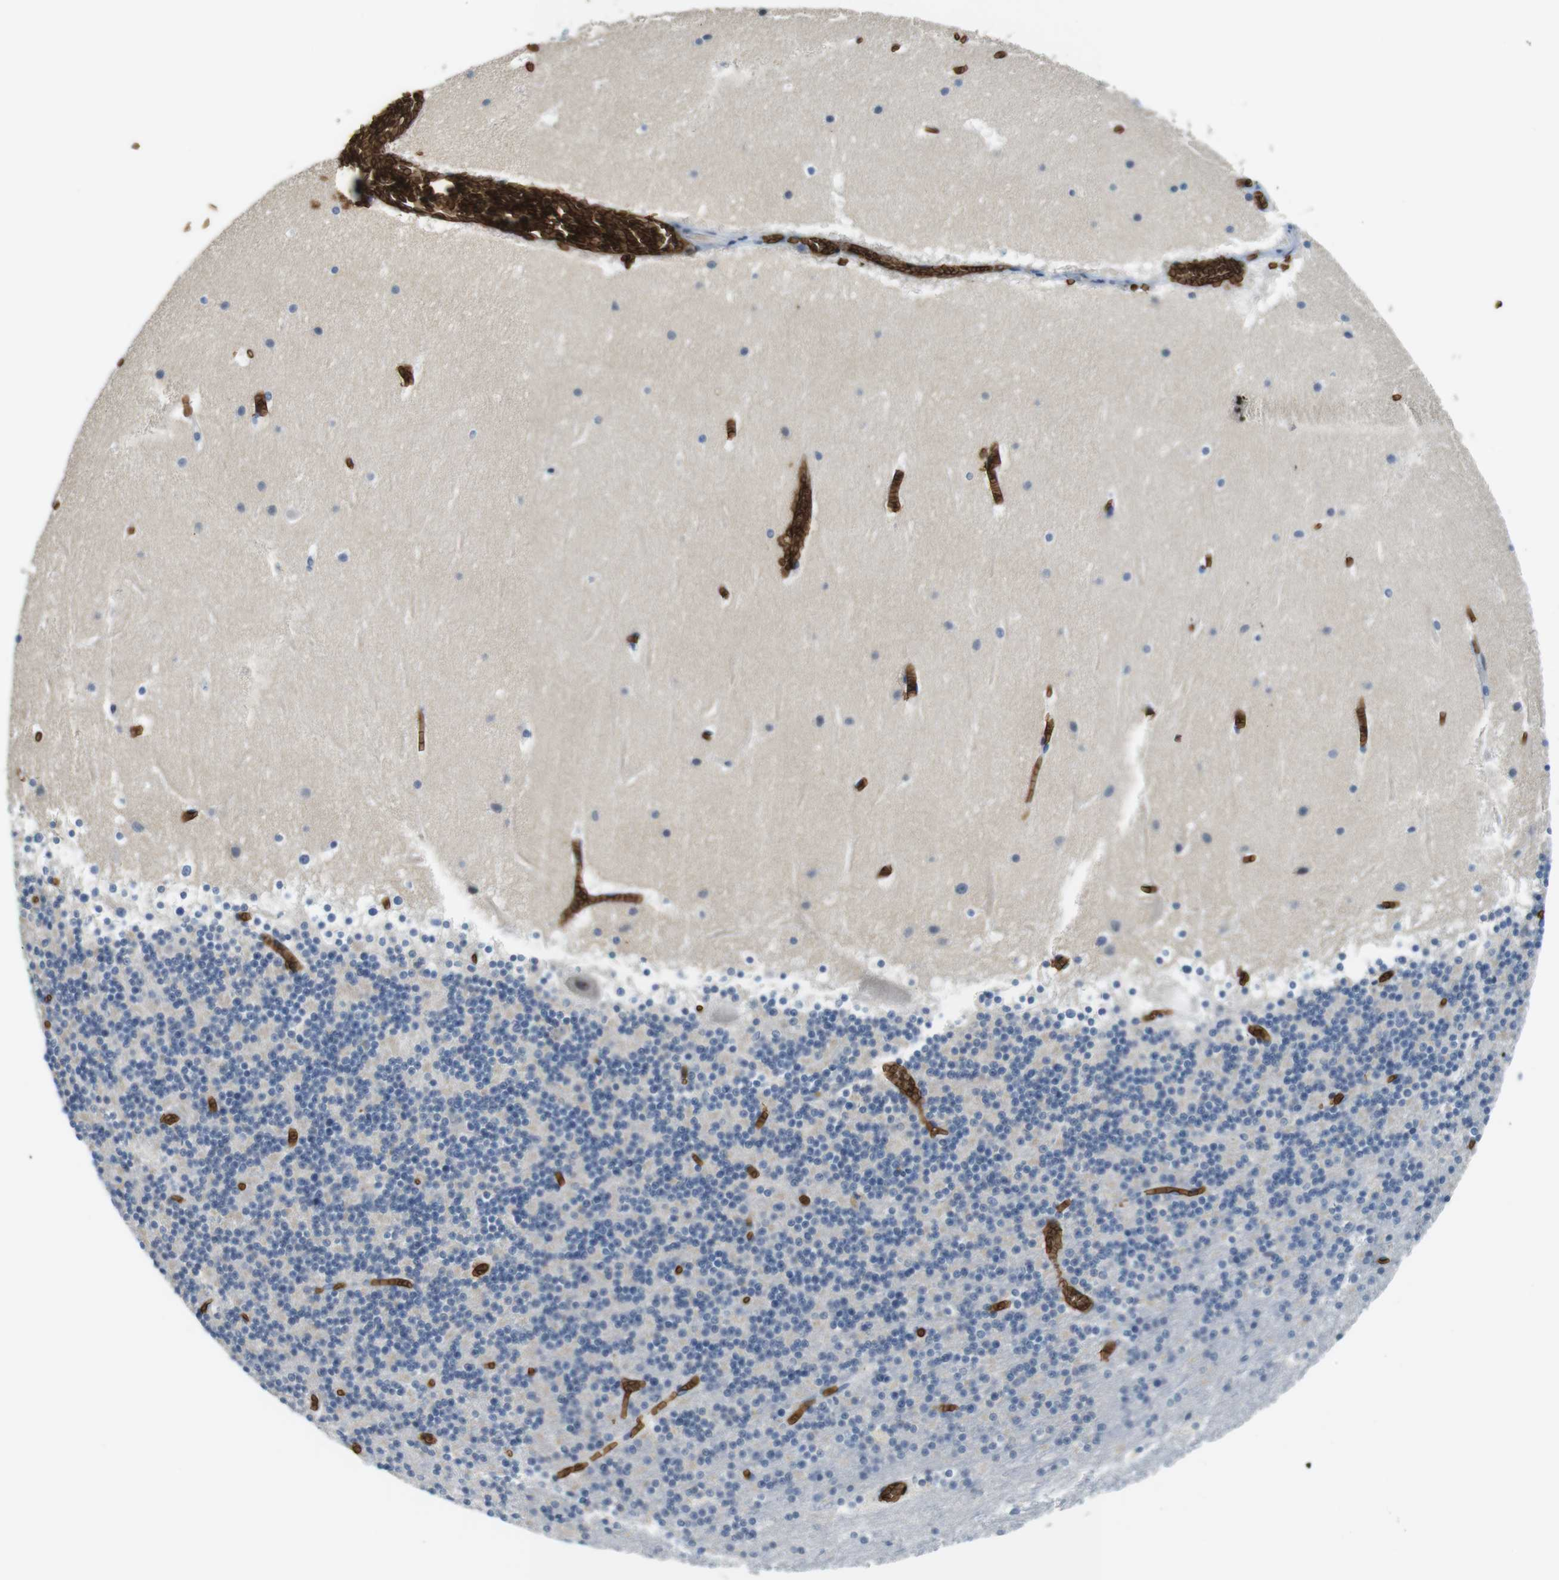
{"staining": {"intensity": "negative", "quantity": "none", "location": "none"}, "tissue": "cerebellum", "cell_type": "Cells in granular layer", "image_type": "normal", "snomed": [{"axis": "morphology", "description": "Normal tissue, NOS"}, {"axis": "topography", "description": "Cerebellum"}], "caption": "There is no significant staining in cells in granular layer of cerebellum.", "gene": "SLC4A1", "patient": {"sex": "male", "age": 45}}